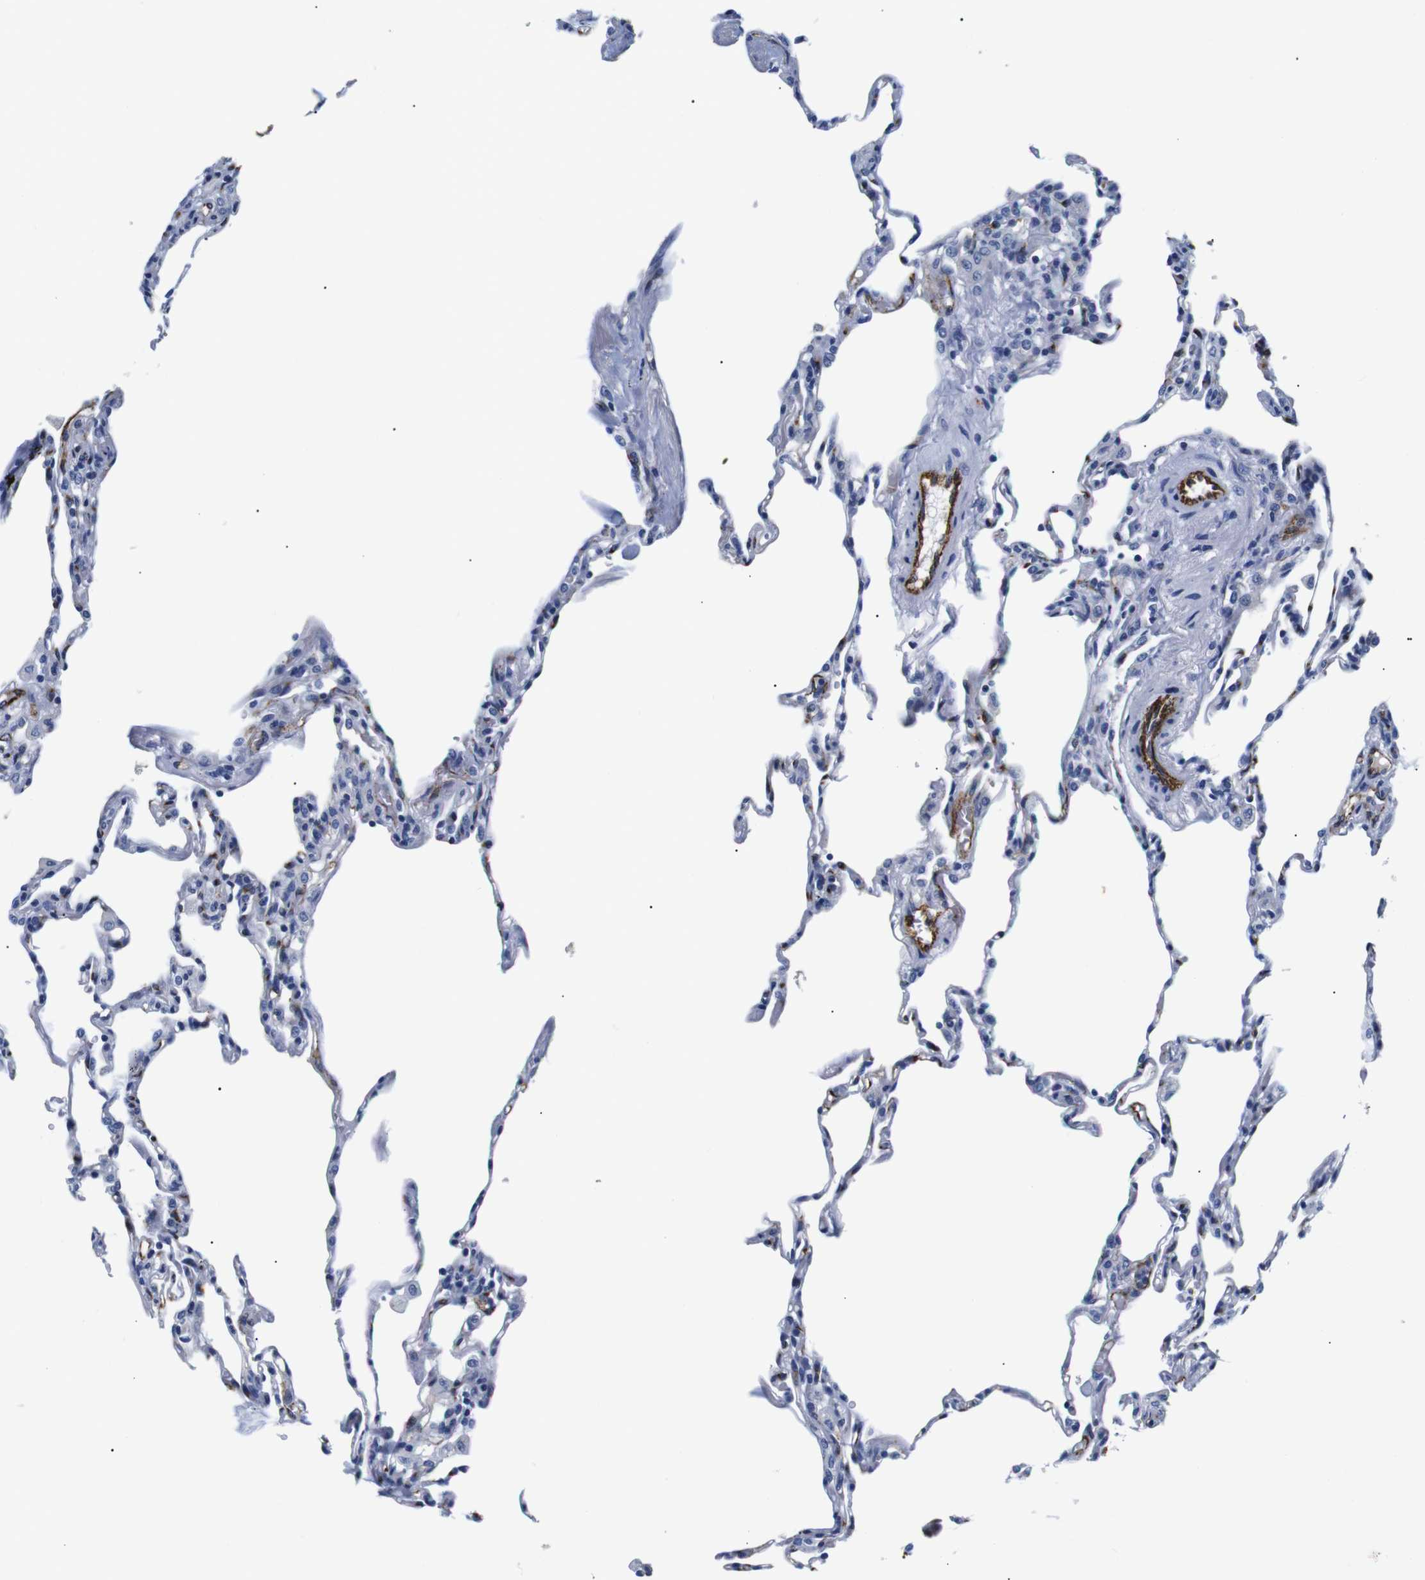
{"staining": {"intensity": "negative", "quantity": "none", "location": "none"}, "tissue": "lung", "cell_type": "Alveolar cells", "image_type": "normal", "snomed": [{"axis": "morphology", "description": "Normal tissue, NOS"}, {"axis": "topography", "description": "Lung"}], "caption": "Micrograph shows no protein positivity in alveolar cells of benign lung.", "gene": "MUC4", "patient": {"sex": "male", "age": 59}}